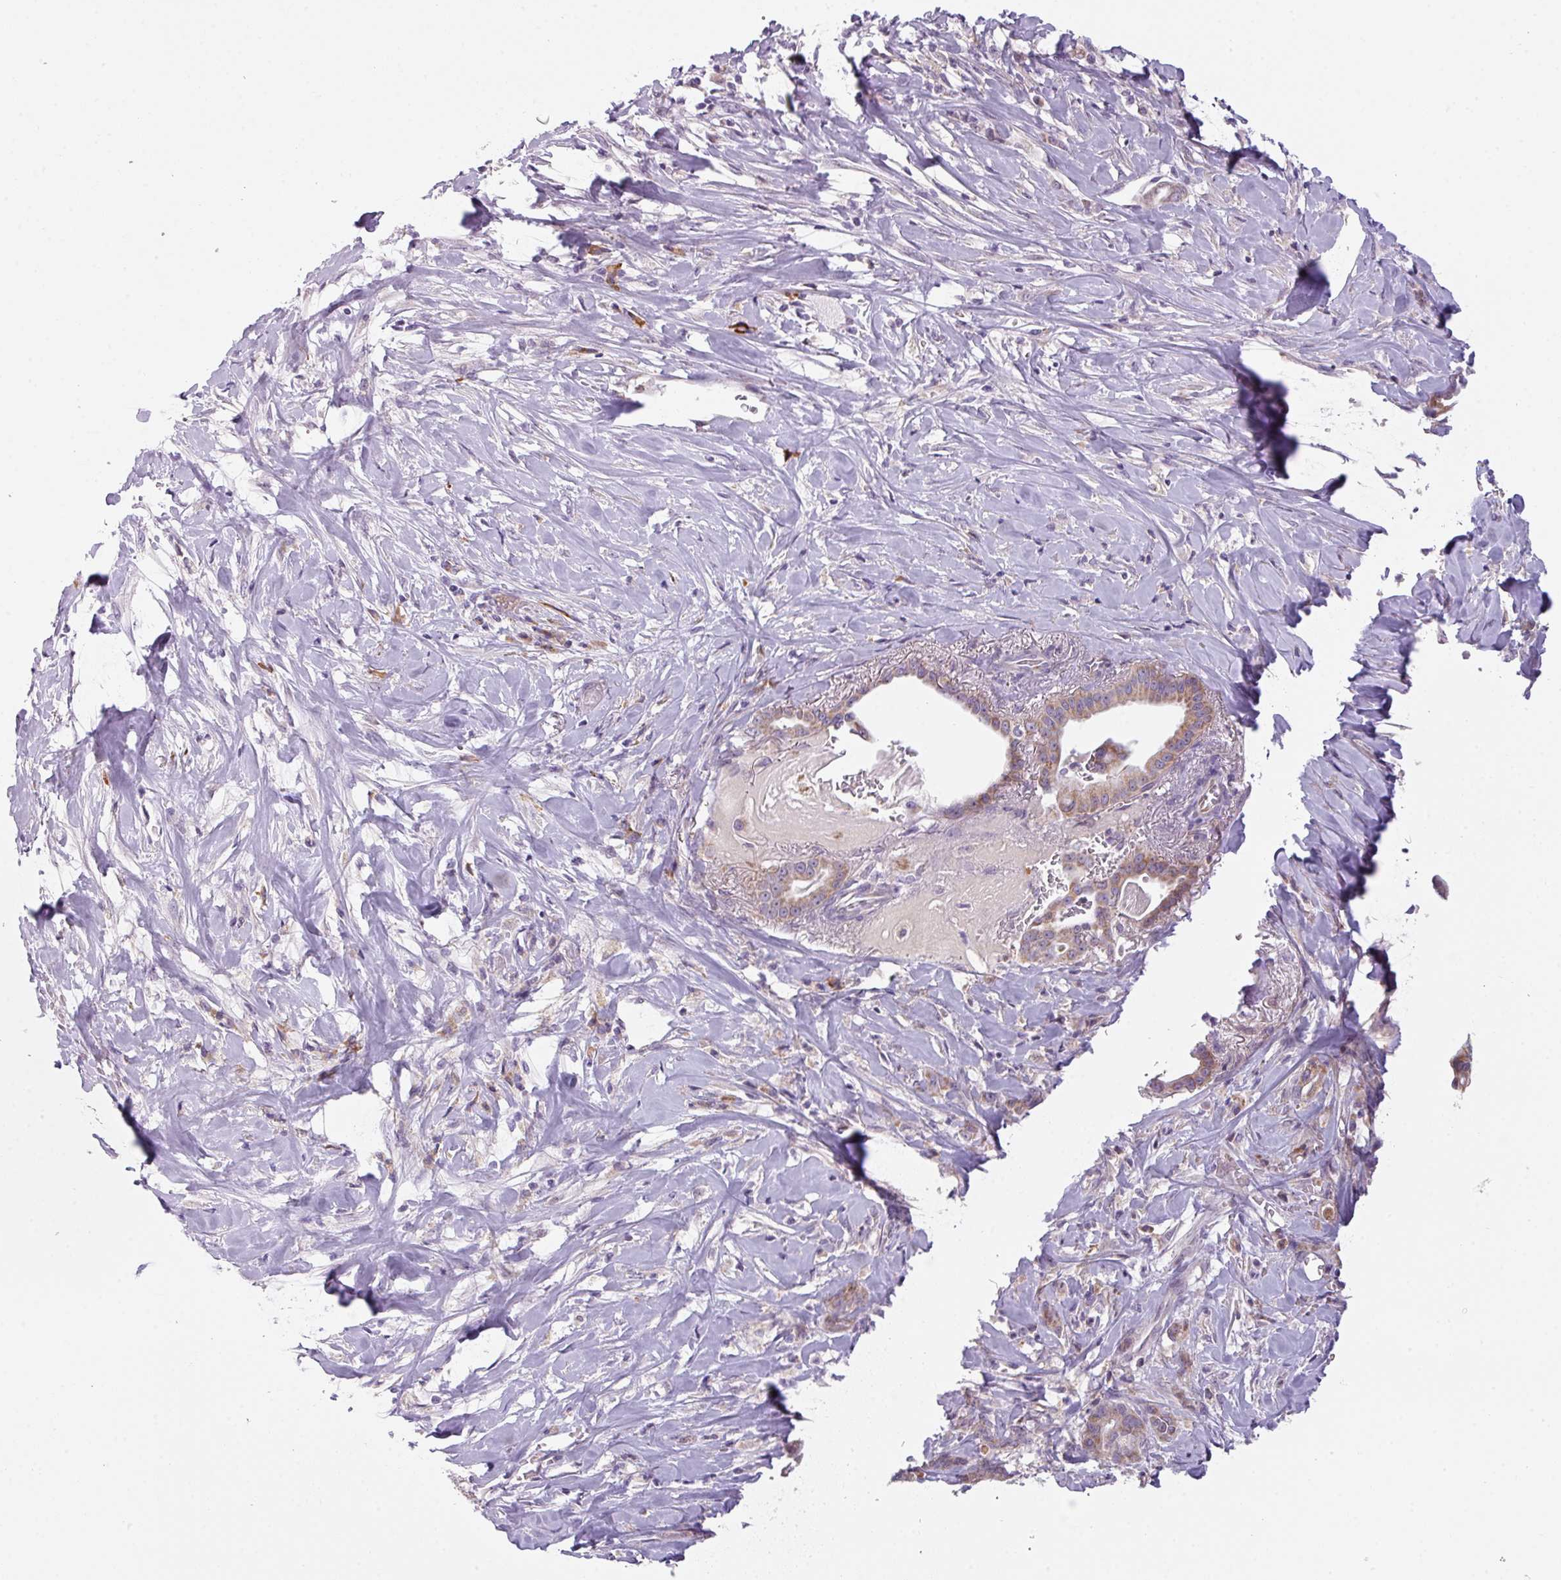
{"staining": {"intensity": "moderate", "quantity": ">75%", "location": "cytoplasmic/membranous"}, "tissue": "pancreatic cancer", "cell_type": "Tumor cells", "image_type": "cancer", "snomed": [{"axis": "morphology", "description": "Adenocarcinoma, NOS"}, {"axis": "topography", "description": "Pancreas"}], "caption": "Immunohistochemical staining of human adenocarcinoma (pancreatic) displays medium levels of moderate cytoplasmic/membranous protein expression in about >75% of tumor cells.", "gene": "C2orf68", "patient": {"sex": "male", "age": 63}}